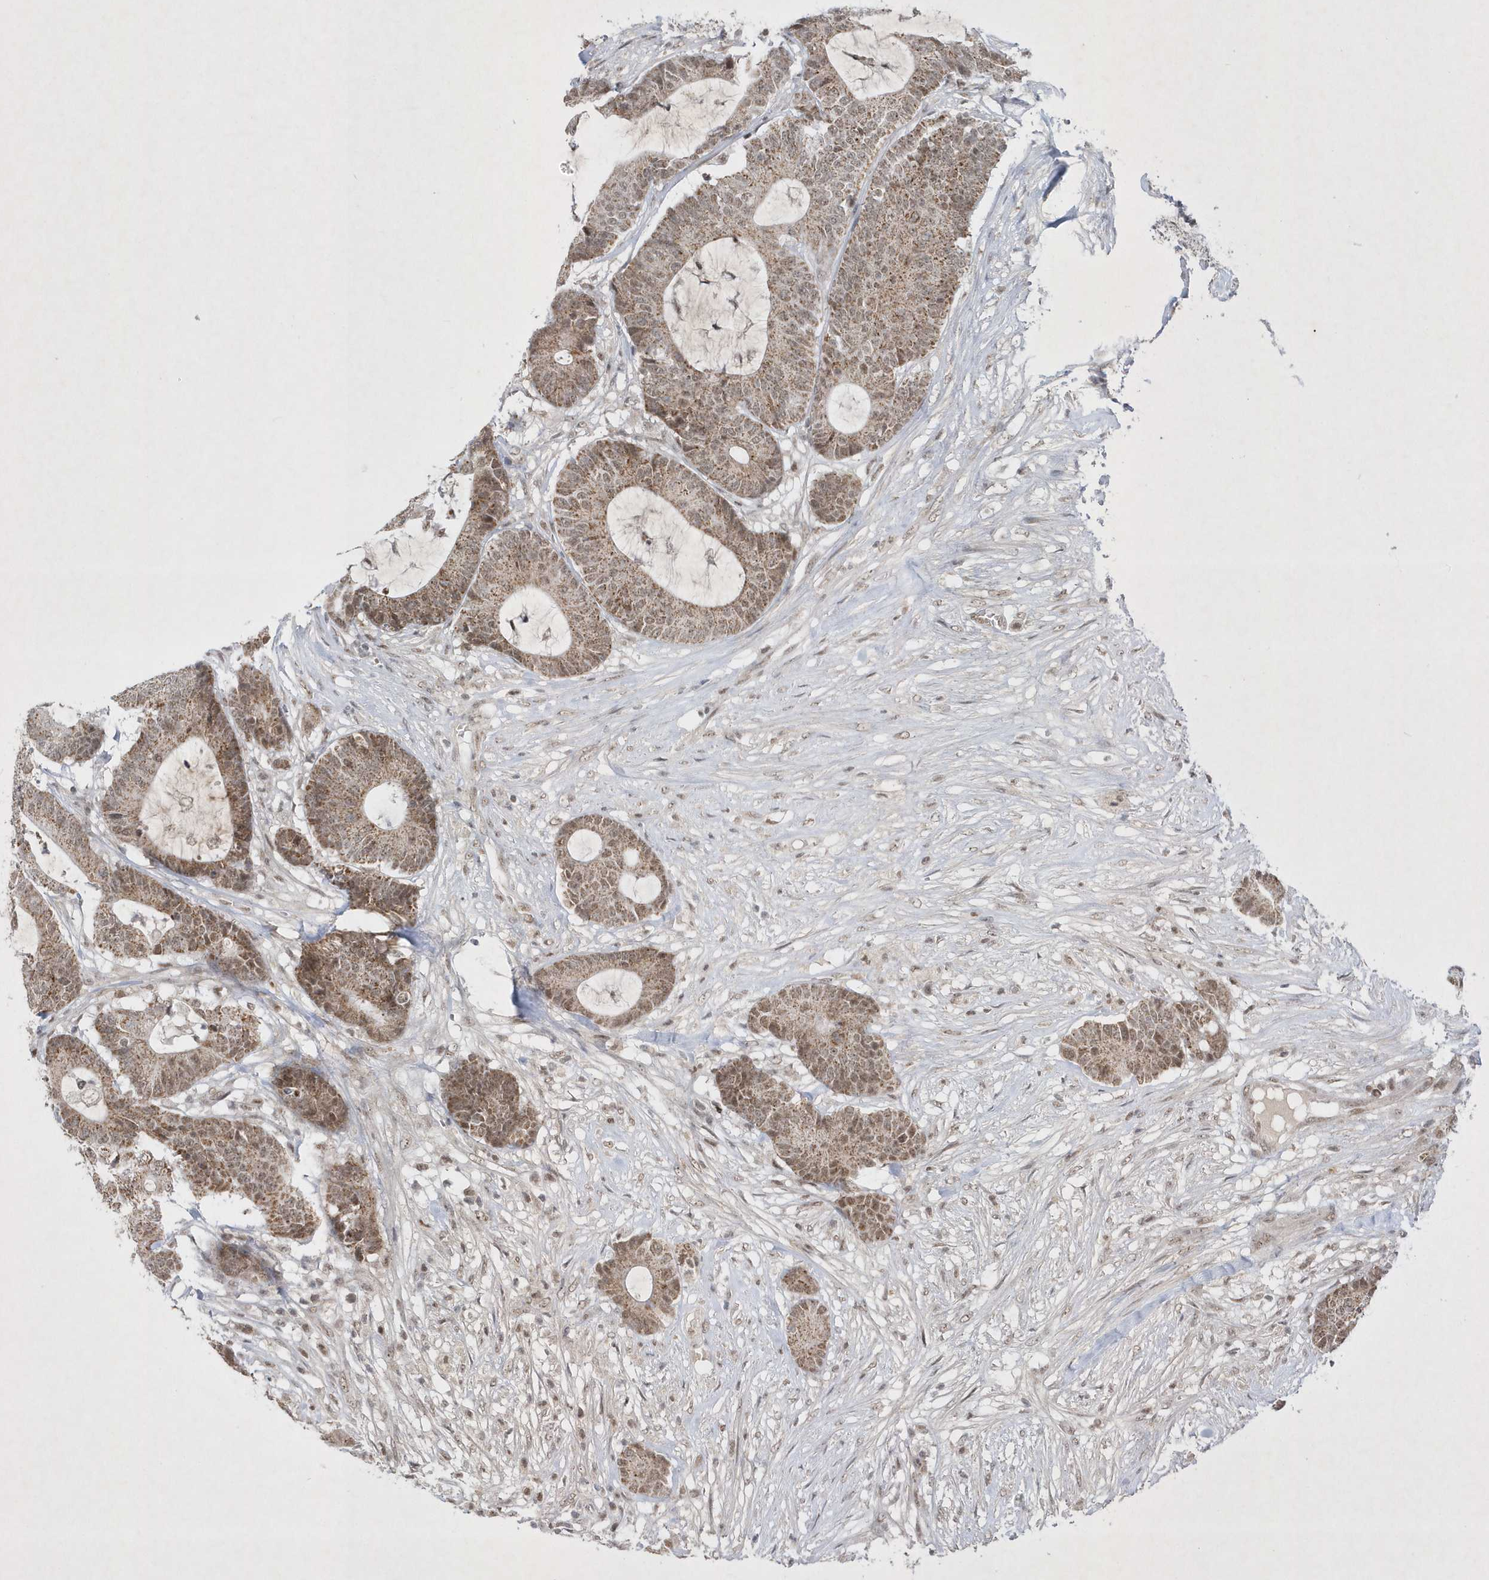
{"staining": {"intensity": "moderate", "quantity": ">75%", "location": "cytoplasmic/membranous"}, "tissue": "colorectal cancer", "cell_type": "Tumor cells", "image_type": "cancer", "snomed": [{"axis": "morphology", "description": "Adenocarcinoma, NOS"}, {"axis": "topography", "description": "Colon"}], "caption": "The histopathology image displays staining of colorectal adenocarcinoma, revealing moderate cytoplasmic/membranous protein staining (brown color) within tumor cells.", "gene": "CPSF3", "patient": {"sex": "female", "age": 84}}